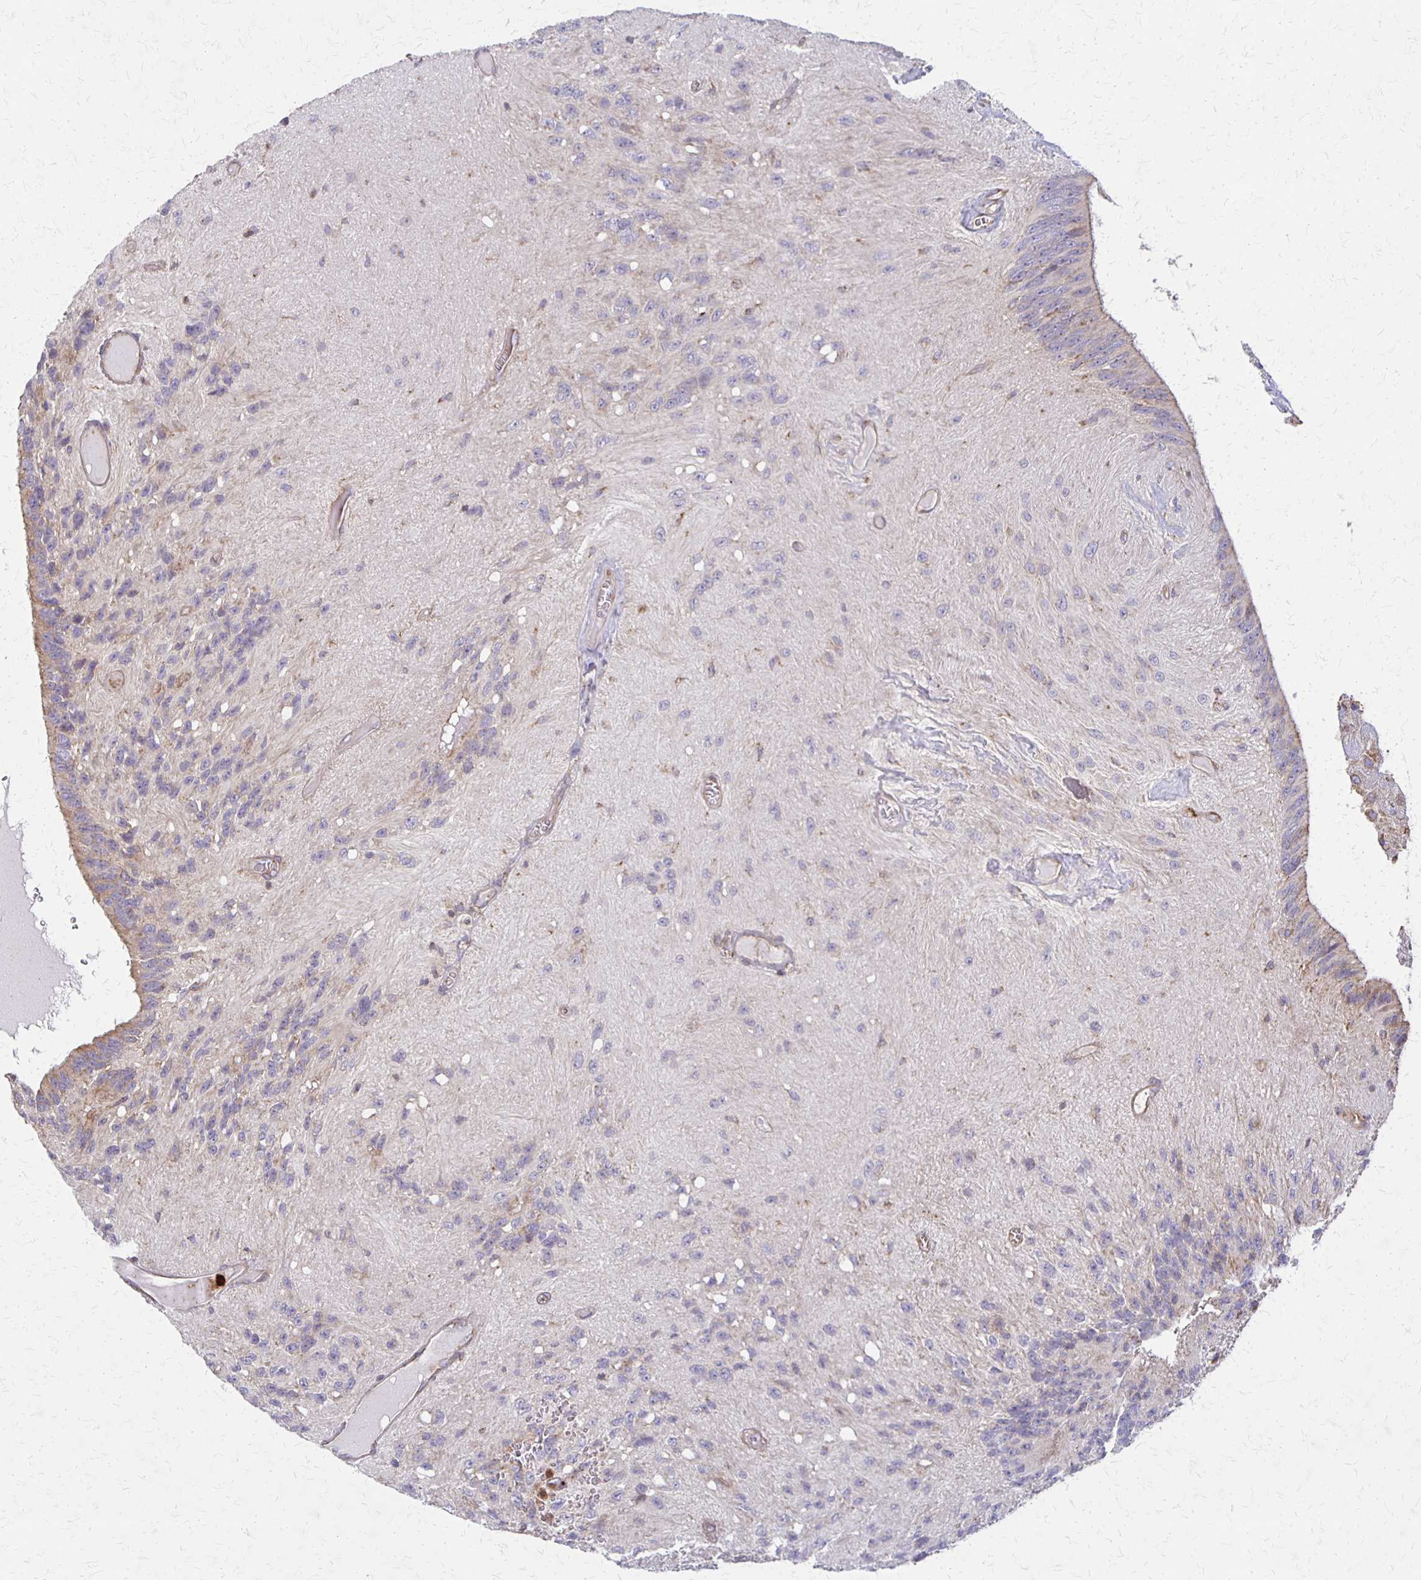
{"staining": {"intensity": "negative", "quantity": "none", "location": "none"}, "tissue": "glioma", "cell_type": "Tumor cells", "image_type": "cancer", "snomed": [{"axis": "morphology", "description": "Glioma, malignant, Low grade"}, {"axis": "topography", "description": "Brain"}], "caption": "This is a histopathology image of IHC staining of glioma, which shows no expression in tumor cells.", "gene": "EIF4EBP2", "patient": {"sex": "male", "age": 31}}